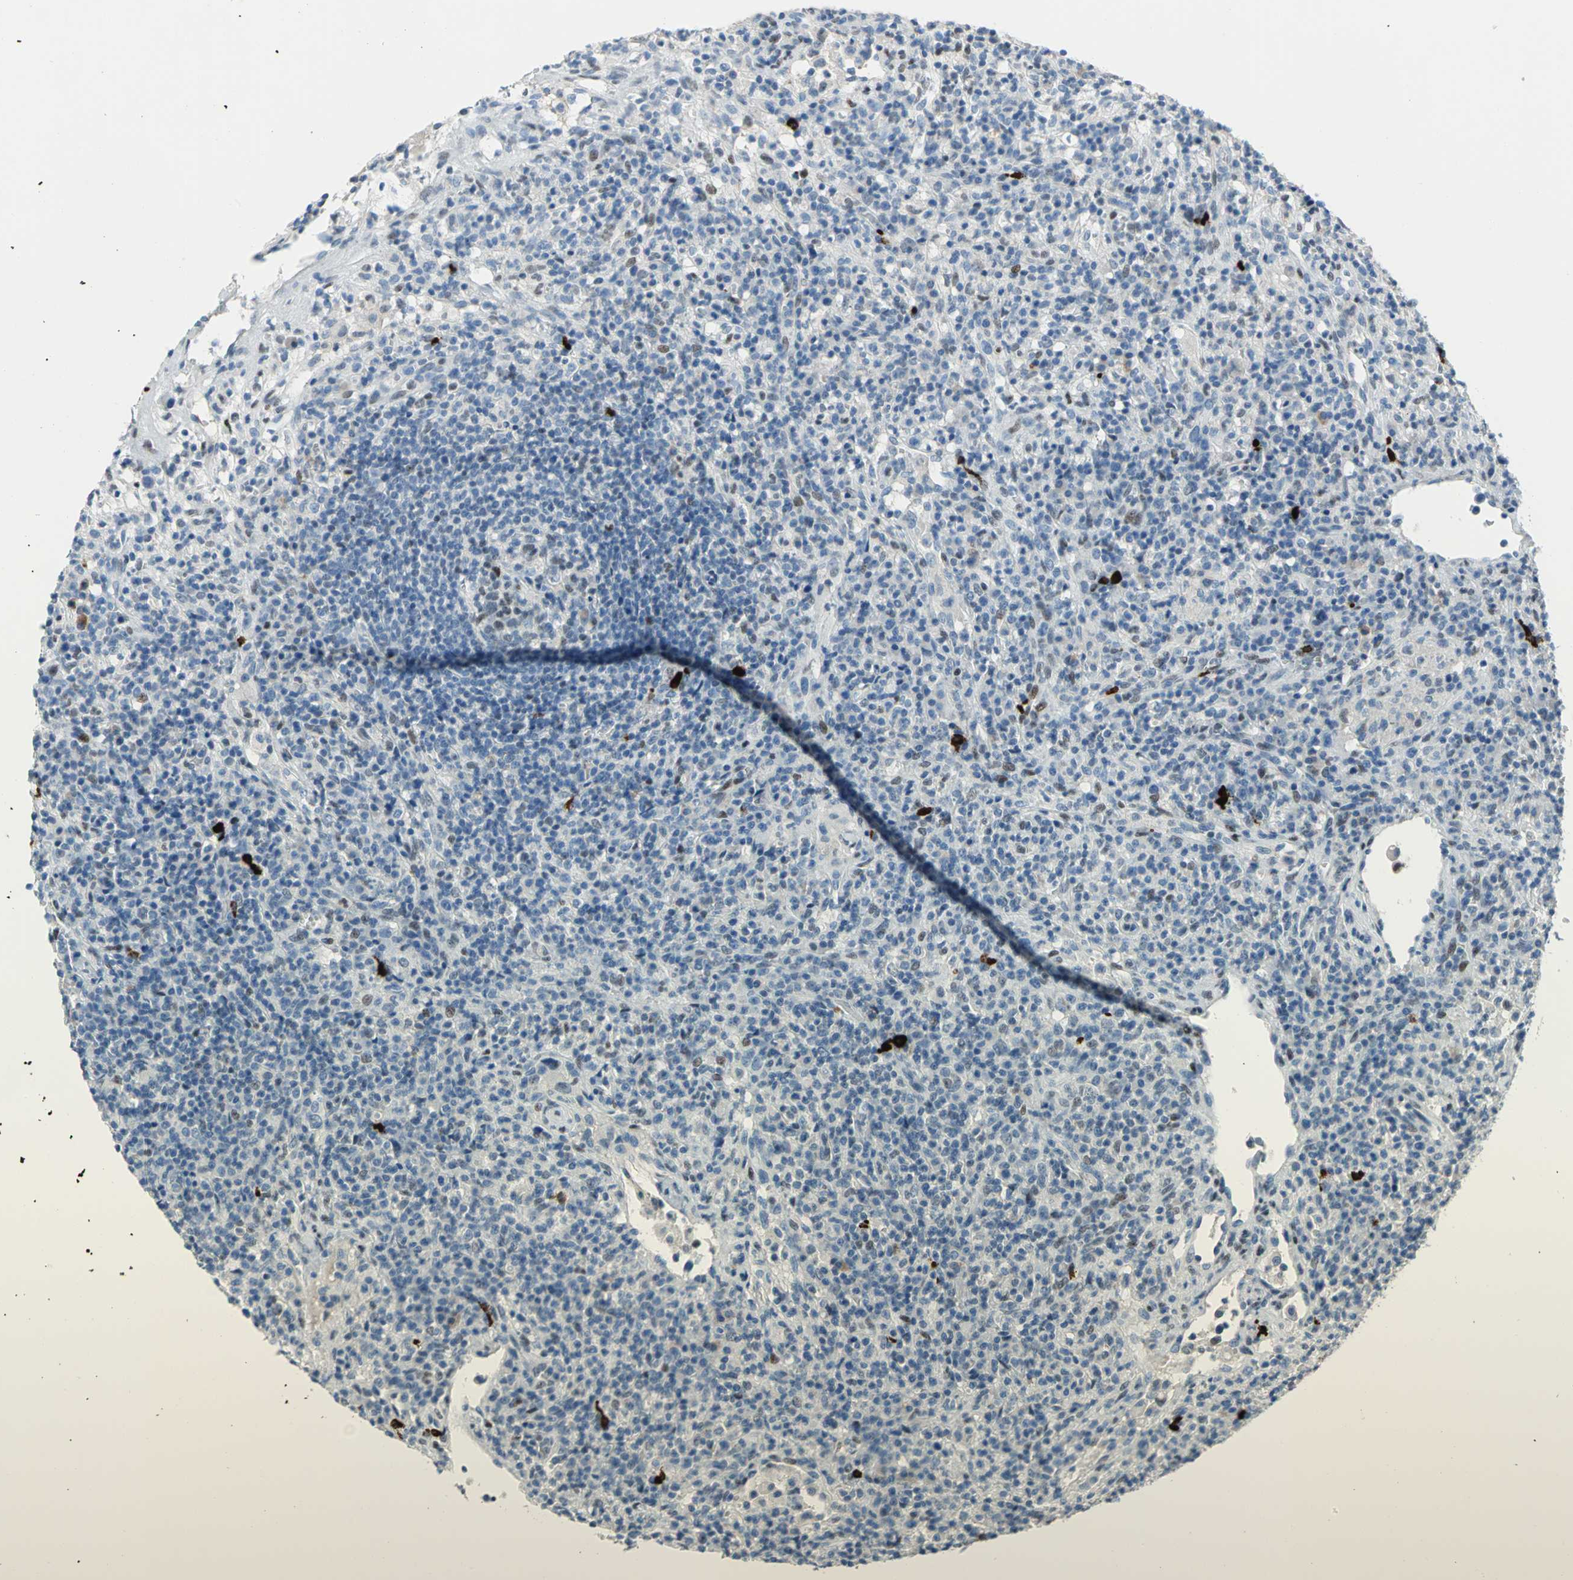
{"staining": {"intensity": "weak", "quantity": "<25%", "location": "nuclear"}, "tissue": "lymphoma", "cell_type": "Tumor cells", "image_type": "cancer", "snomed": [{"axis": "morphology", "description": "Hodgkin's disease, NOS"}, {"axis": "topography", "description": "Lymph node"}], "caption": "The histopathology image demonstrates no staining of tumor cells in lymphoma.", "gene": "NAB2", "patient": {"sex": "male", "age": 65}}